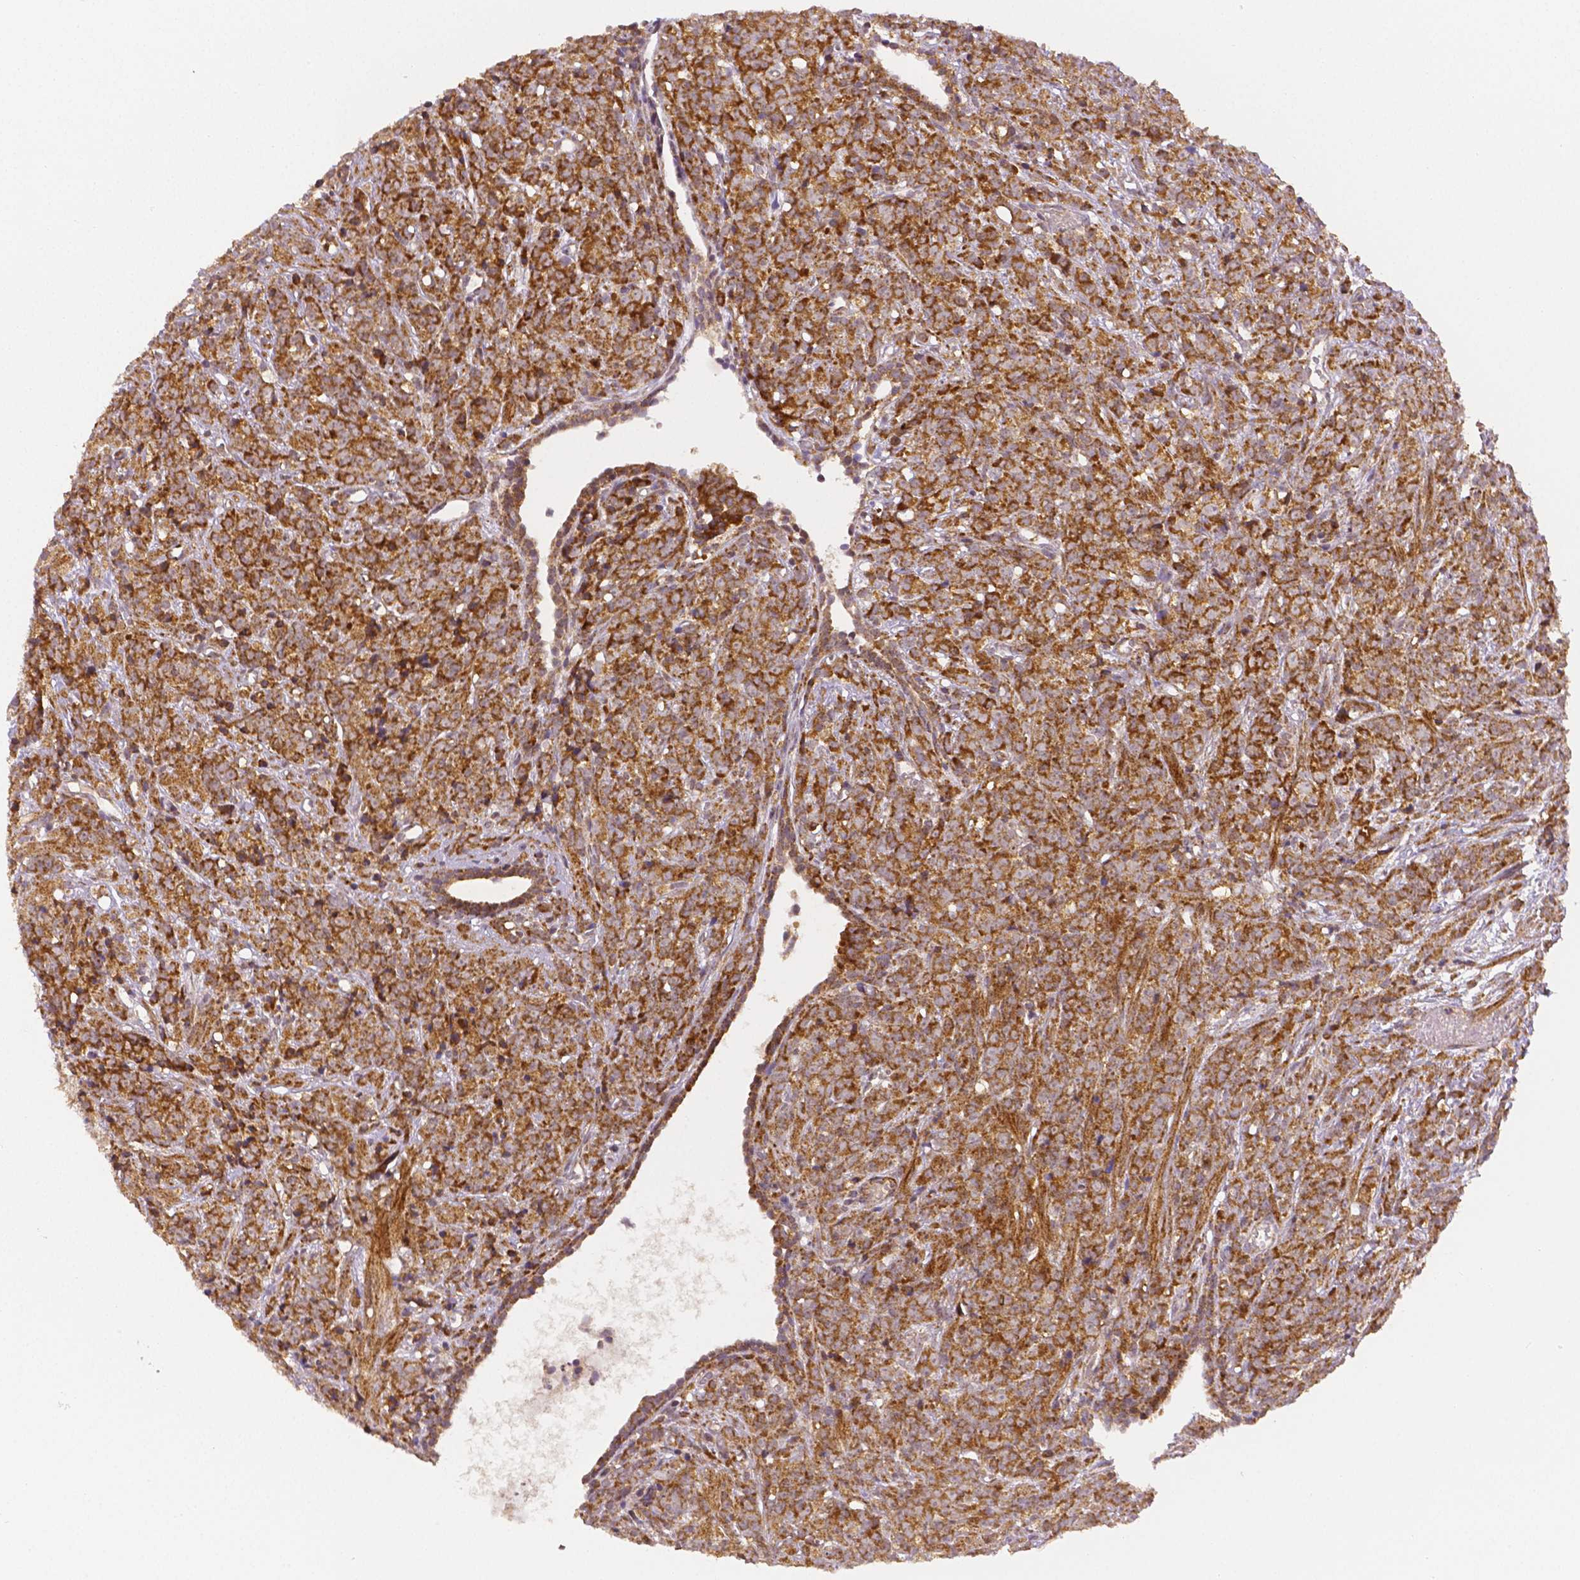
{"staining": {"intensity": "moderate", "quantity": ">75%", "location": "cytoplasmic/membranous"}, "tissue": "prostate cancer", "cell_type": "Tumor cells", "image_type": "cancer", "snomed": [{"axis": "morphology", "description": "Adenocarcinoma, High grade"}, {"axis": "topography", "description": "Prostate"}], "caption": "An image of human prostate cancer stained for a protein demonstrates moderate cytoplasmic/membranous brown staining in tumor cells.", "gene": "RHOT1", "patient": {"sex": "male", "age": 81}}